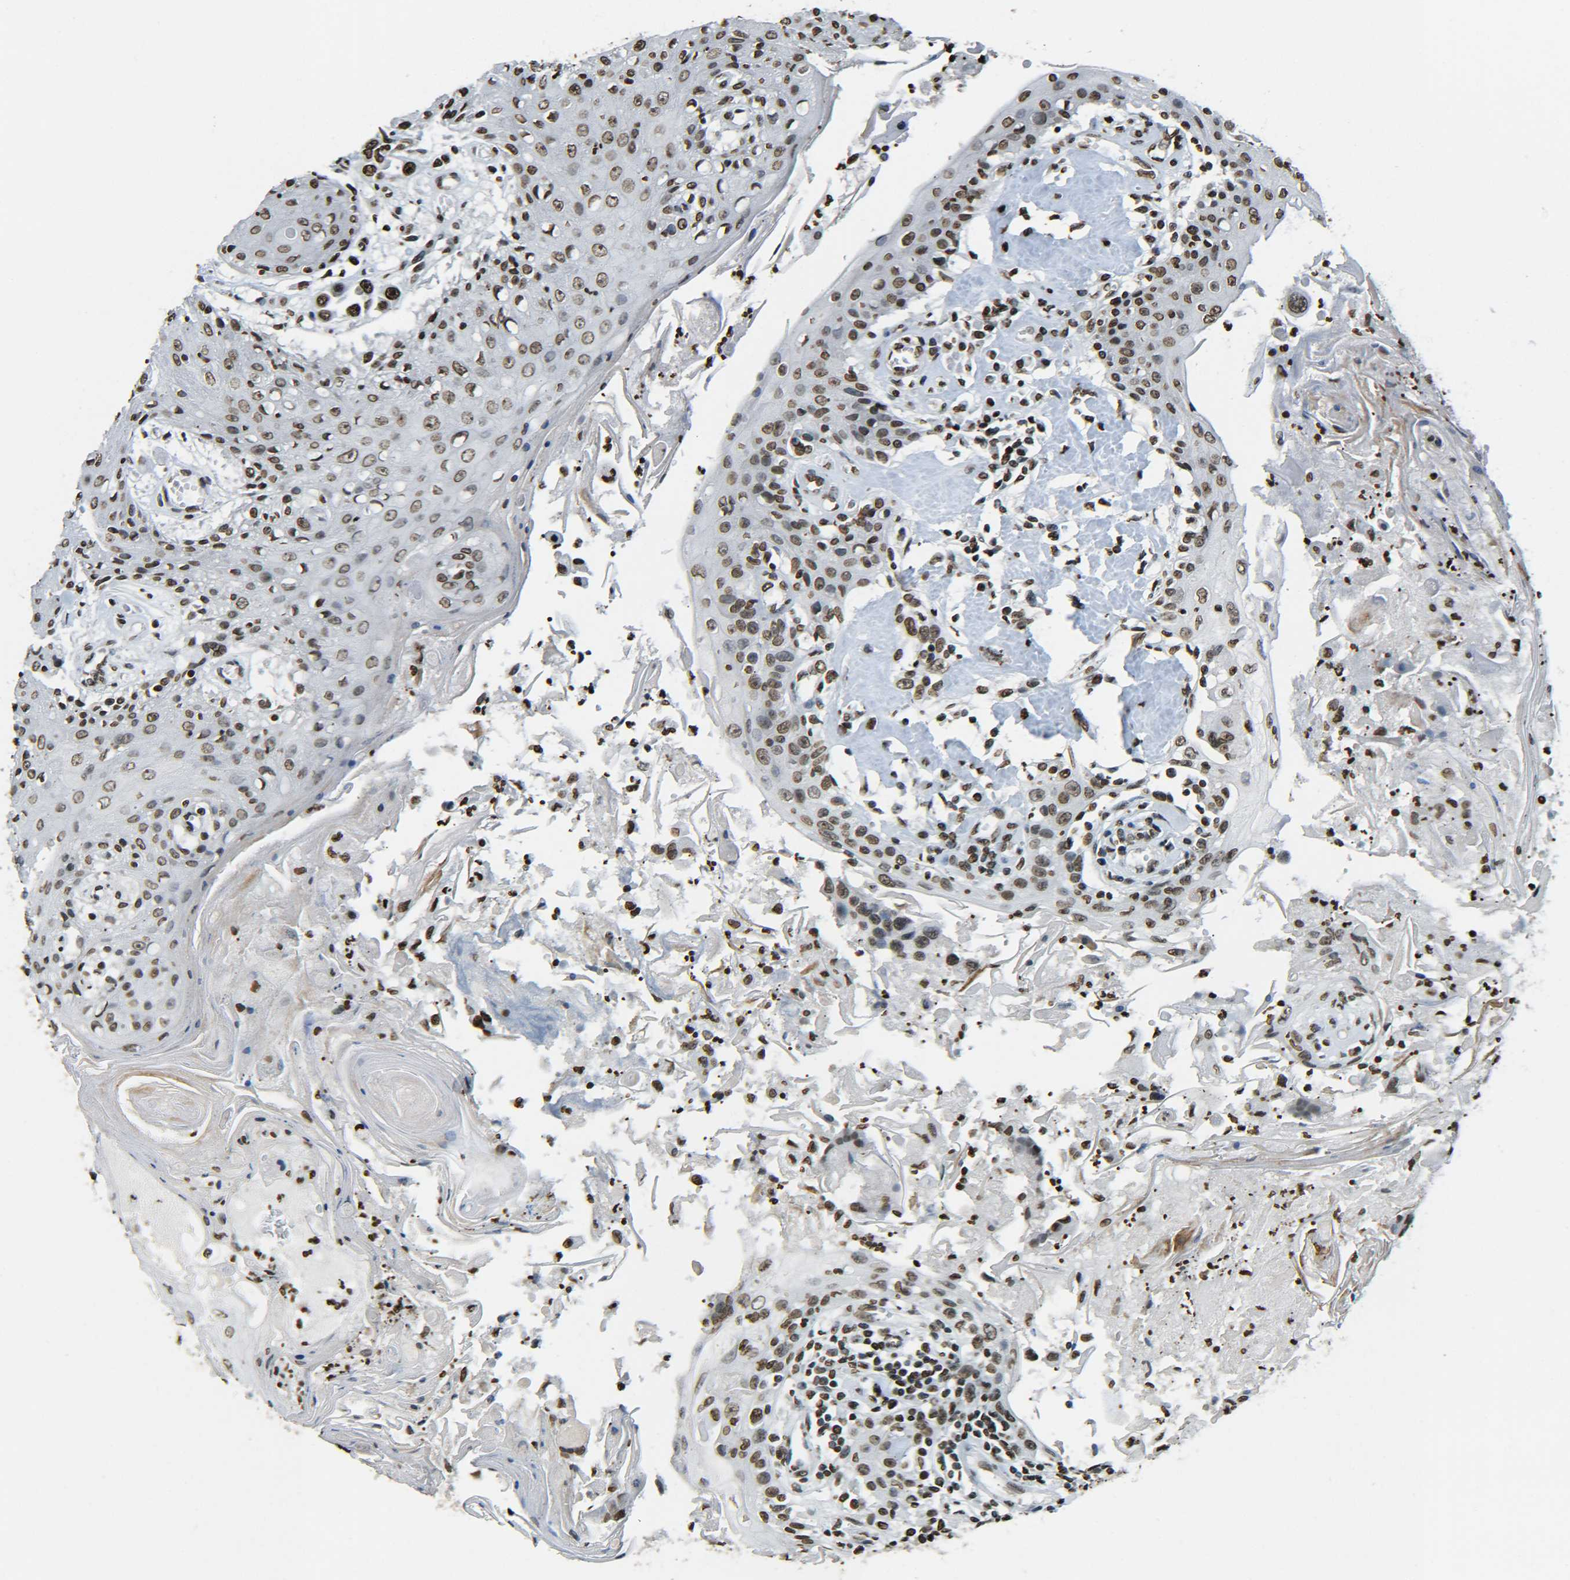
{"staining": {"intensity": "moderate", "quantity": ">75%", "location": "nuclear"}, "tissue": "head and neck cancer", "cell_type": "Tumor cells", "image_type": "cancer", "snomed": [{"axis": "morphology", "description": "Squamous cell carcinoma, NOS"}, {"axis": "topography", "description": "Oral tissue"}, {"axis": "topography", "description": "Head-Neck"}], "caption": "Immunohistochemical staining of head and neck cancer demonstrates medium levels of moderate nuclear expression in about >75% of tumor cells.", "gene": "H4C16", "patient": {"sex": "female", "age": 76}}